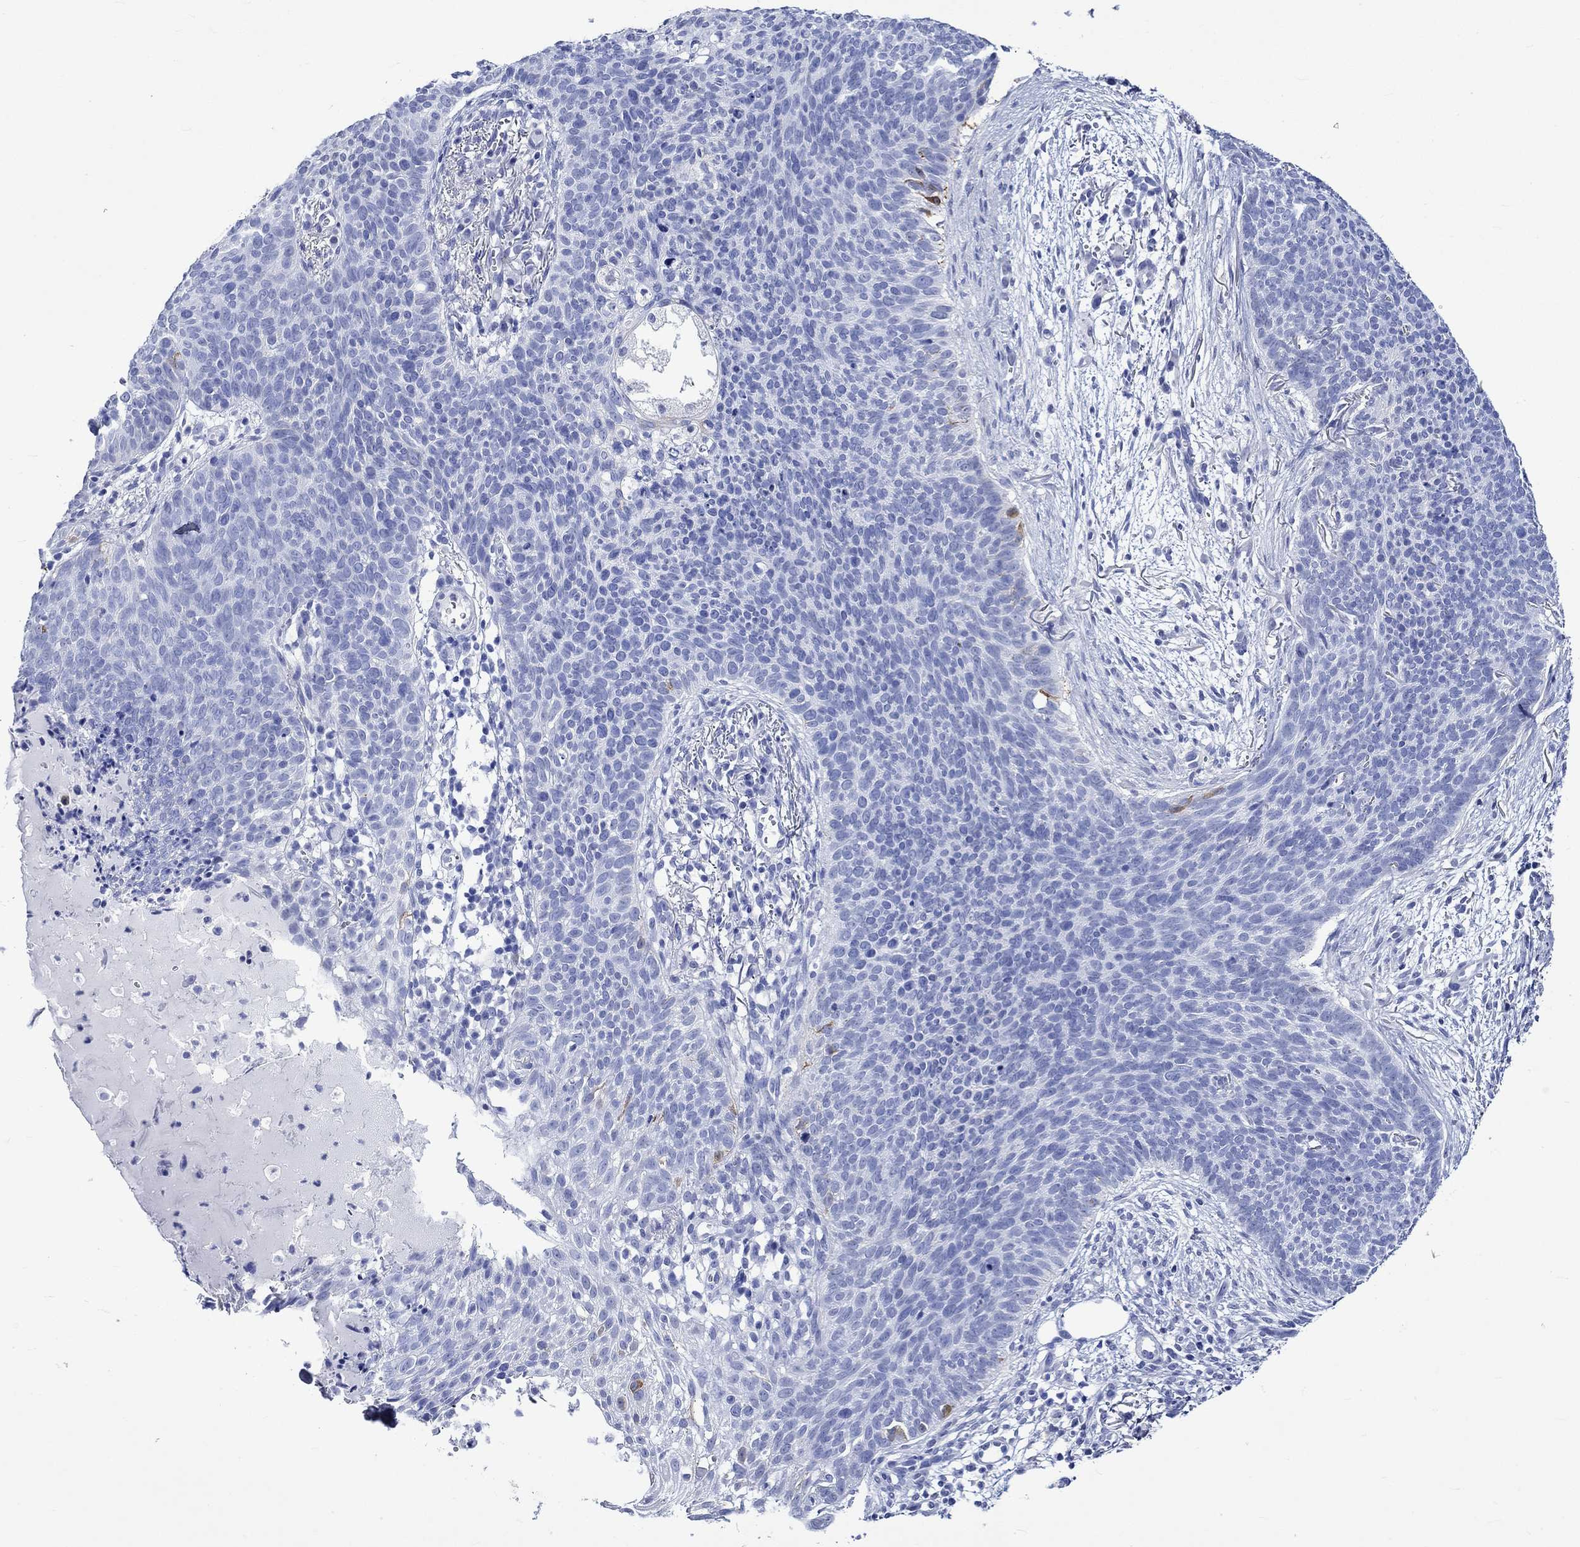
{"staining": {"intensity": "negative", "quantity": "none", "location": "none"}, "tissue": "skin cancer", "cell_type": "Tumor cells", "image_type": "cancer", "snomed": [{"axis": "morphology", "description": "Basal cell carcinoma"}, {"axis": "topography", "description": "Skin"}], "caption": "DAB (3,3'-diaminobenzidine) immunohistochemical staining of human skin cancer (basal cell carcinoma) exhibits no significant positivity in tumor cells.", "gene": "CRYAB", "patient": {"sex": "male", "age": 64}}